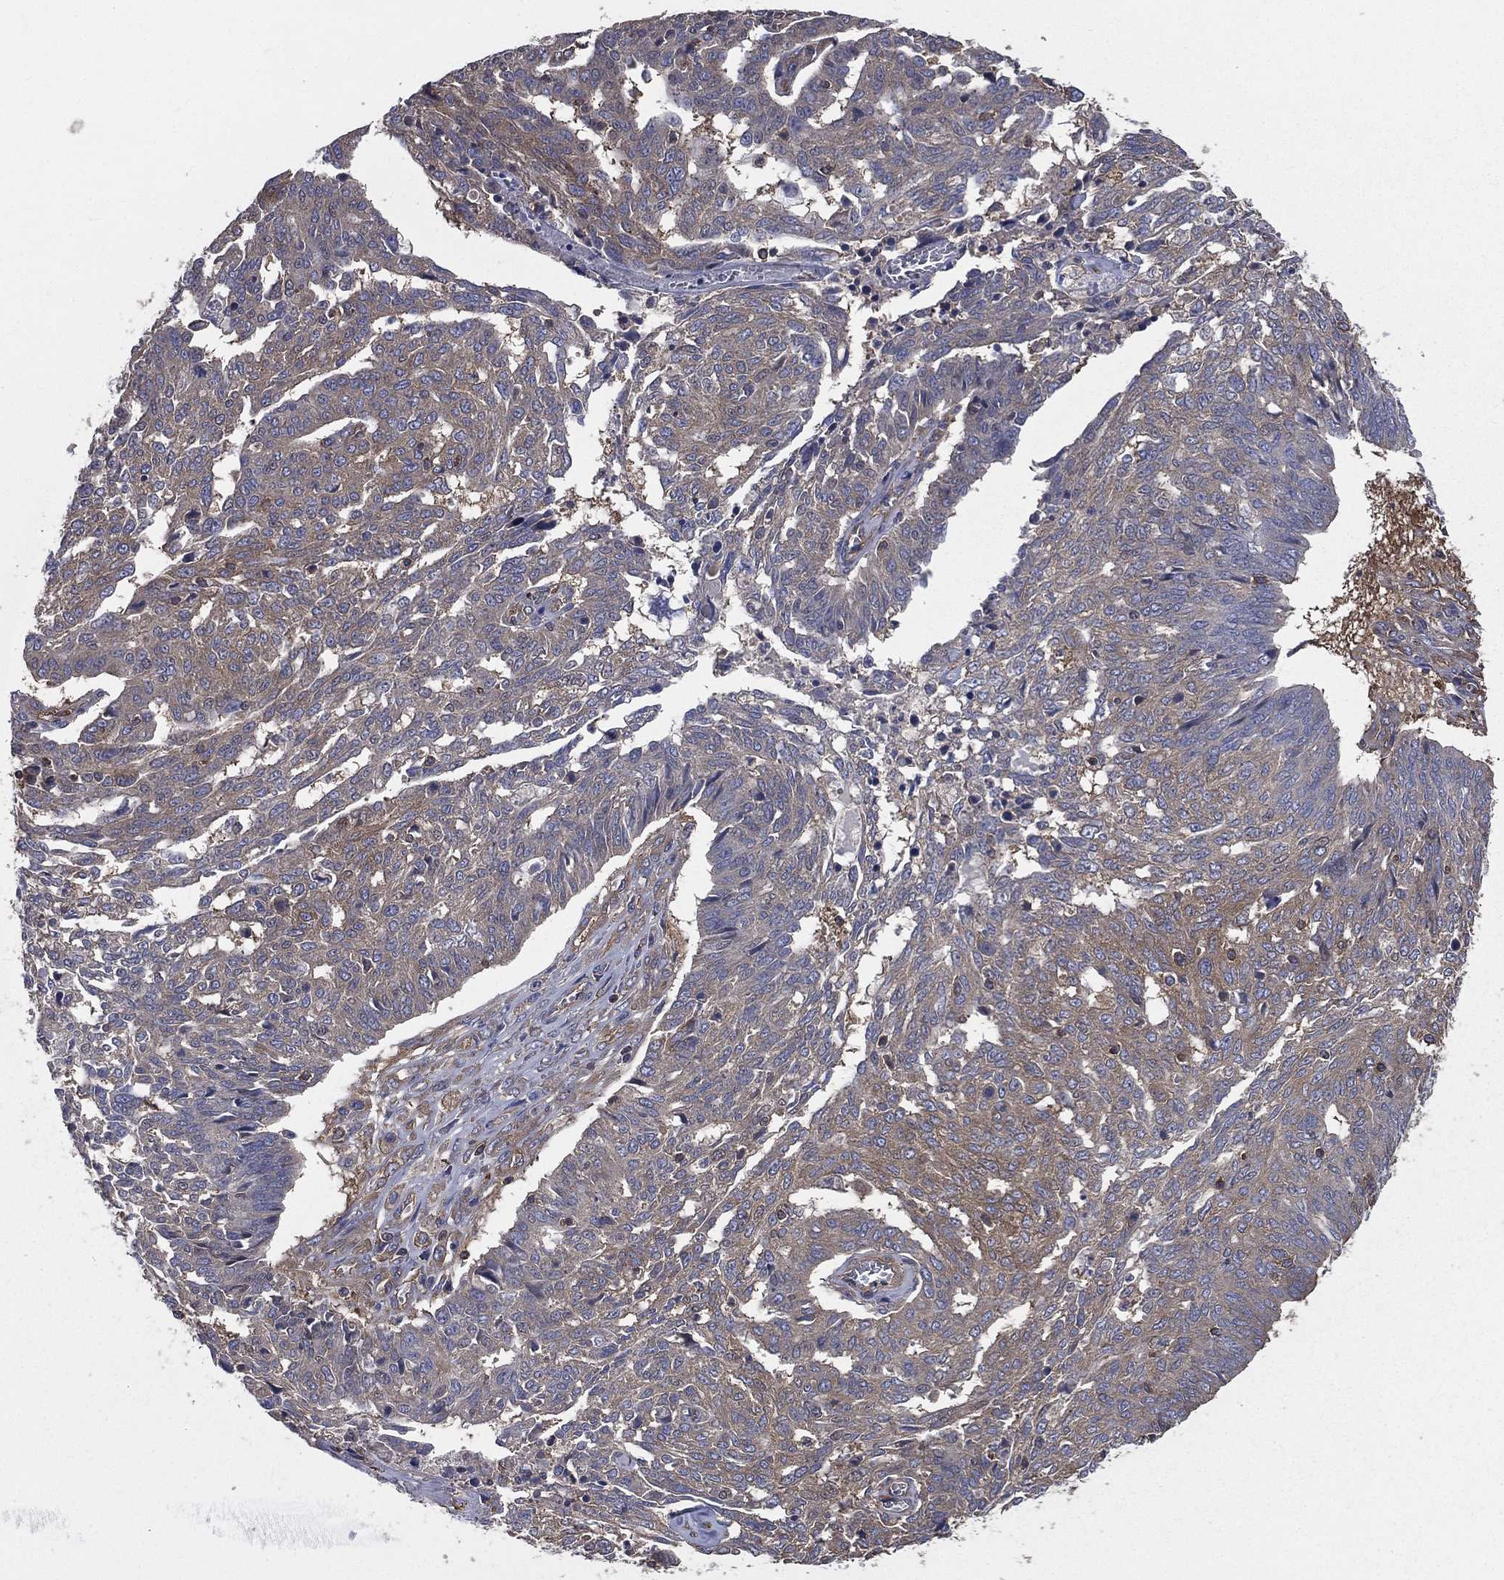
{"staining": {"intensity": "weak", "quantity": "<25%", "location": "cytoplasmic/membranous"}, "tissue": "ovarian cancer", "cell_type": "Tumor cells", "image_type": "cancer", "snomed": [{"axis": "morphology", "description": "Cystadenocarcinoma, serous, NOS"}, {"axis": "topography", "description": "Ovary"}], "caption": "A histopathology image of human ovarian cancer (serous cystadenocarcinoma) is negative for staining in tumor cells.", "gene": "SARS1", "patient": {"sex": "female", "age": 67}}